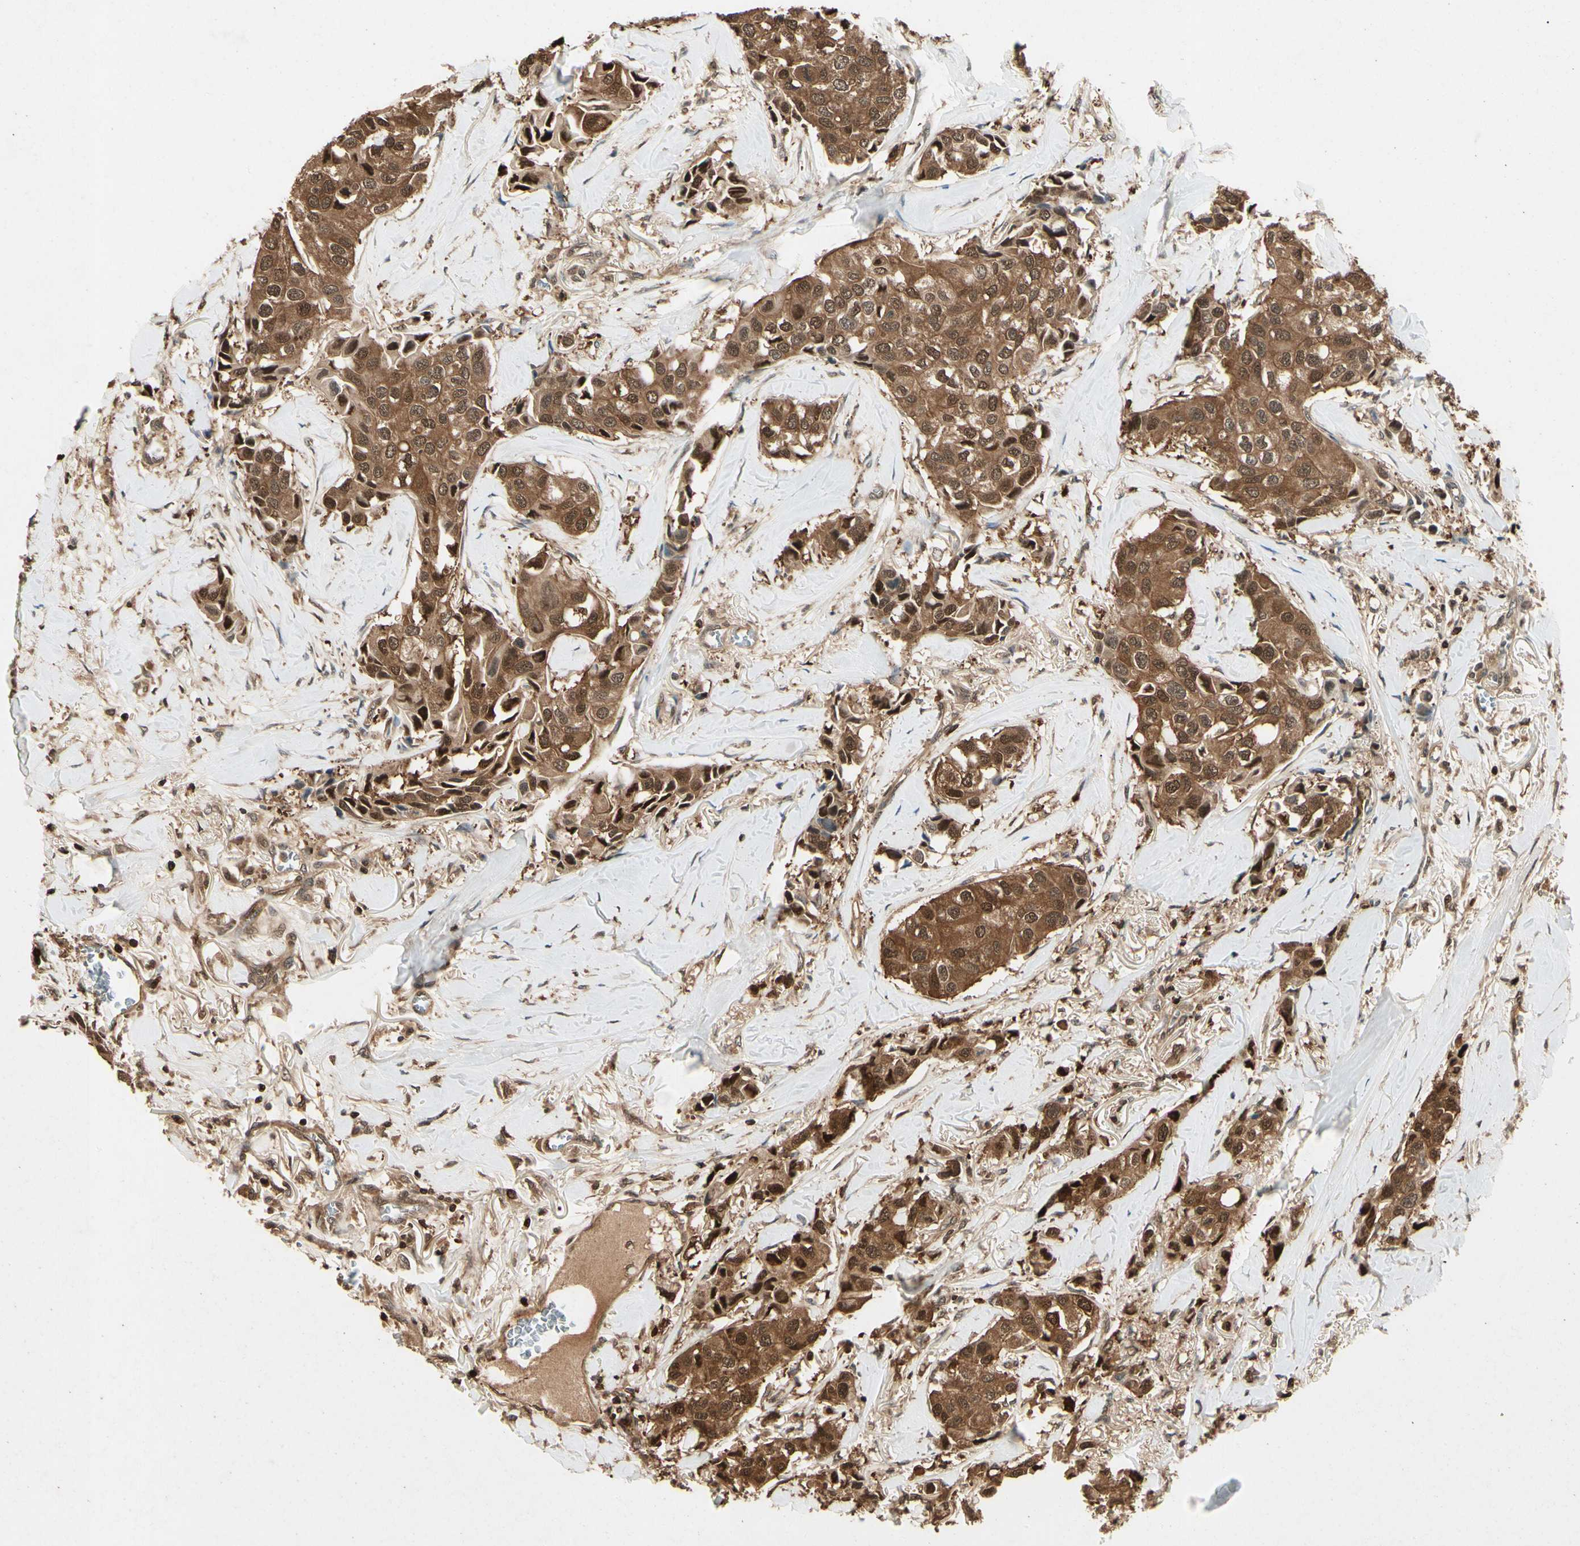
{"staining": {"intensity": "strong", "quantity": ">75%", "location": "cytoplasmic/membranous,nuclear"}, "tissue": "breast cancer", "cell_type": "Tumor cells", "image_type": "cancer", "snomed": [{"axis": "morphology", "description": "Duct carcinoma"}, {"axis": "topography", "description": "Breast"}], "caption": "Immunohistochemistry (IHC) staining of breast infiltrating ductal carcinoma, which reveals high levels of strong cytoplasmic/membranous and nuclear positivity in about >75% of tumor cells indicating strong cytoplasmic/membranous and nuclear protein positivity. The staining was performed using DAB (brown) for protein detection and nuclei were counterstained in hematoxylin (blue).", "gene": "YWHAQ", "patient": {"sex": "female", "age": 80}}